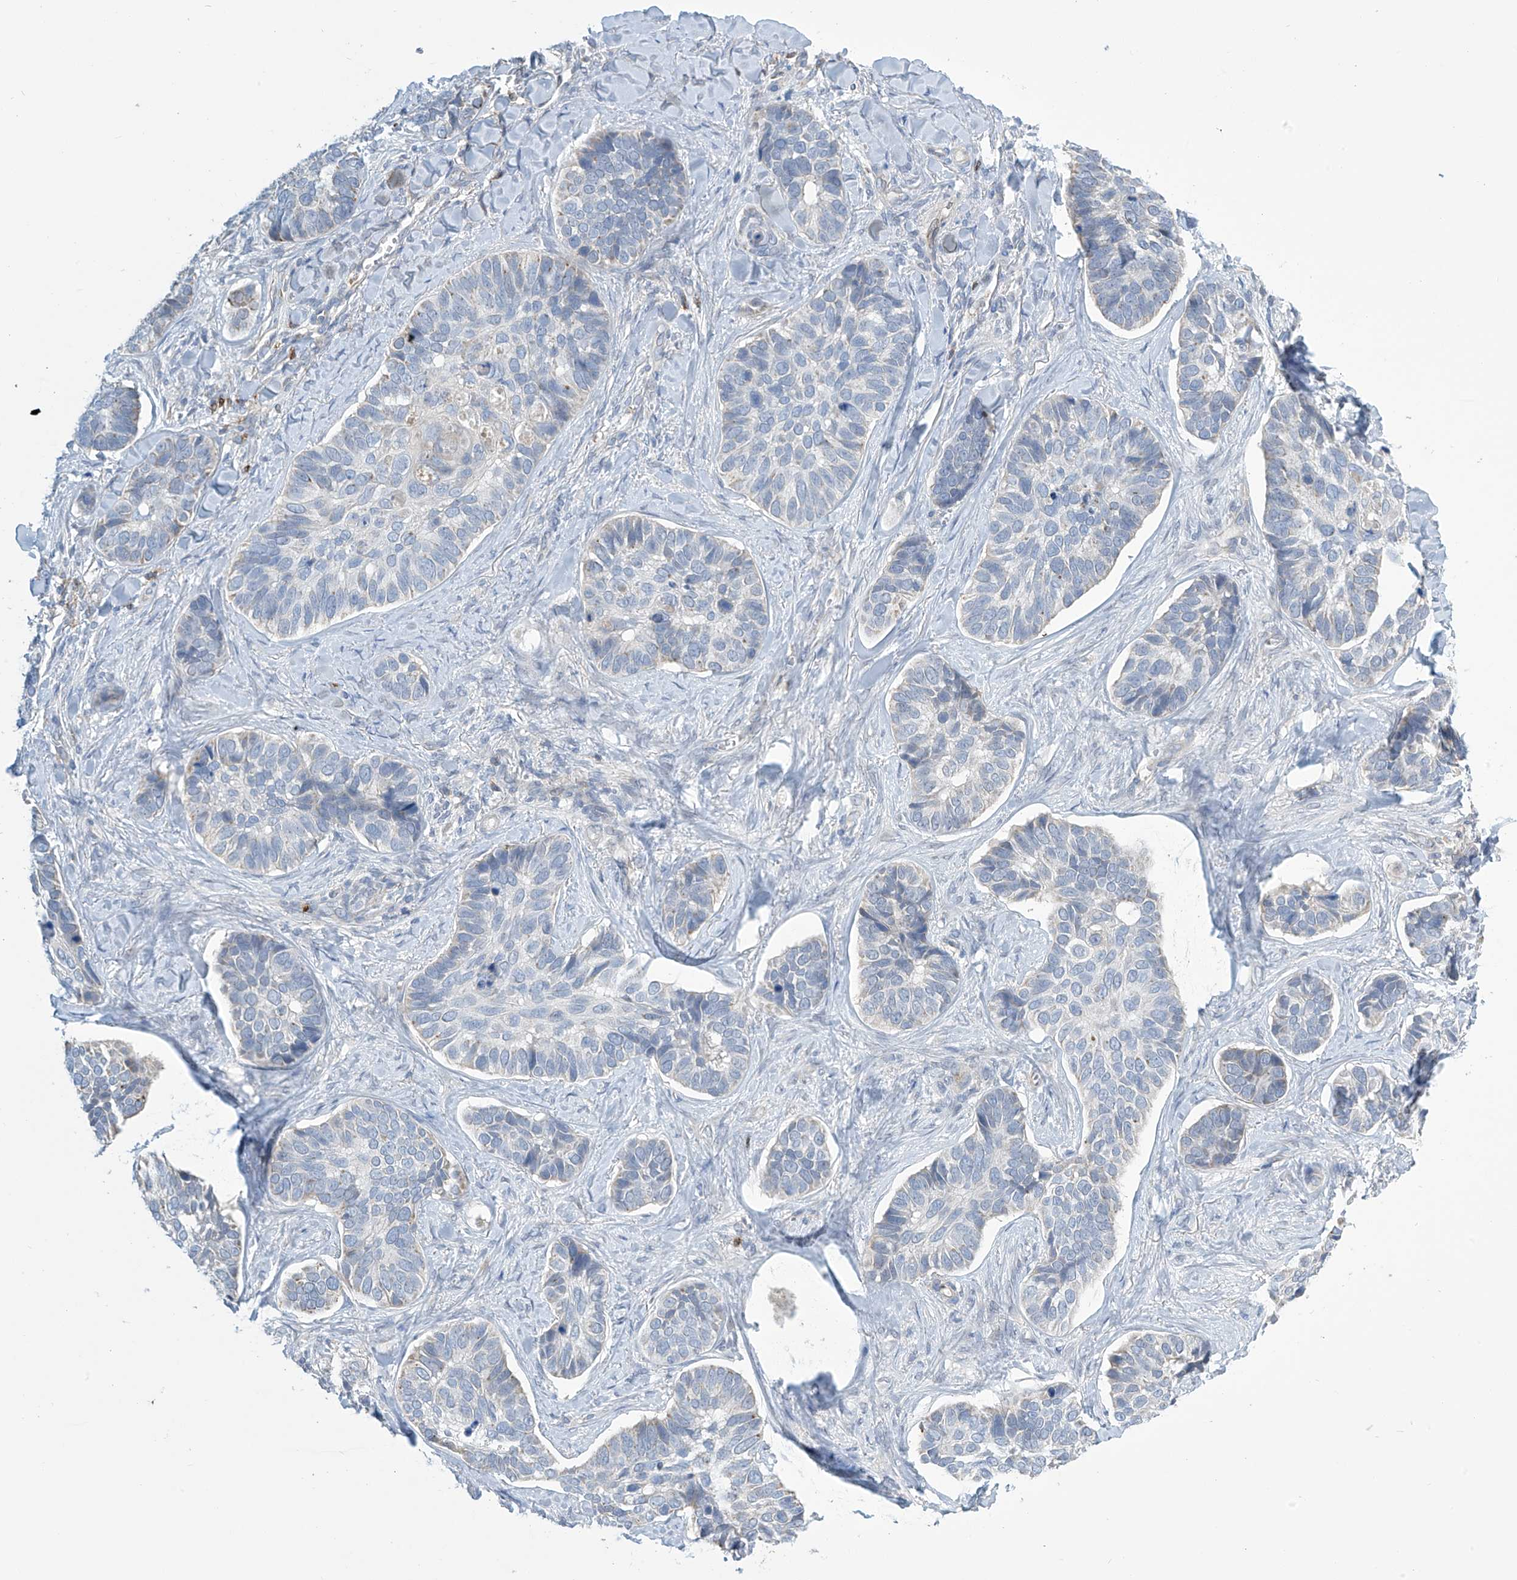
{"staining": {"intensity": "negative", "quantity": "none", "location": "none"}, "tissue": "skin cancer", "cell_type": "Tumor cells", "image_type": "cancer", "snomed": [{"axis": "morphology", "description": "Basal cell carcinoma"}, {"axis": "topography", "description": "Skin"}], "caption": "DAB immunohistochemical staining of human basal cell carcinoma (skin) exhibits no significant staining in tumor cells. (Stains: DAB (3,3'-diaminobenzidine) IHC with hematoxylin counter stain, Microscopy: brightfield microscopy at high magnification).", "gene": "IBA57", "patient": {"sex": "male", "age": 62}}